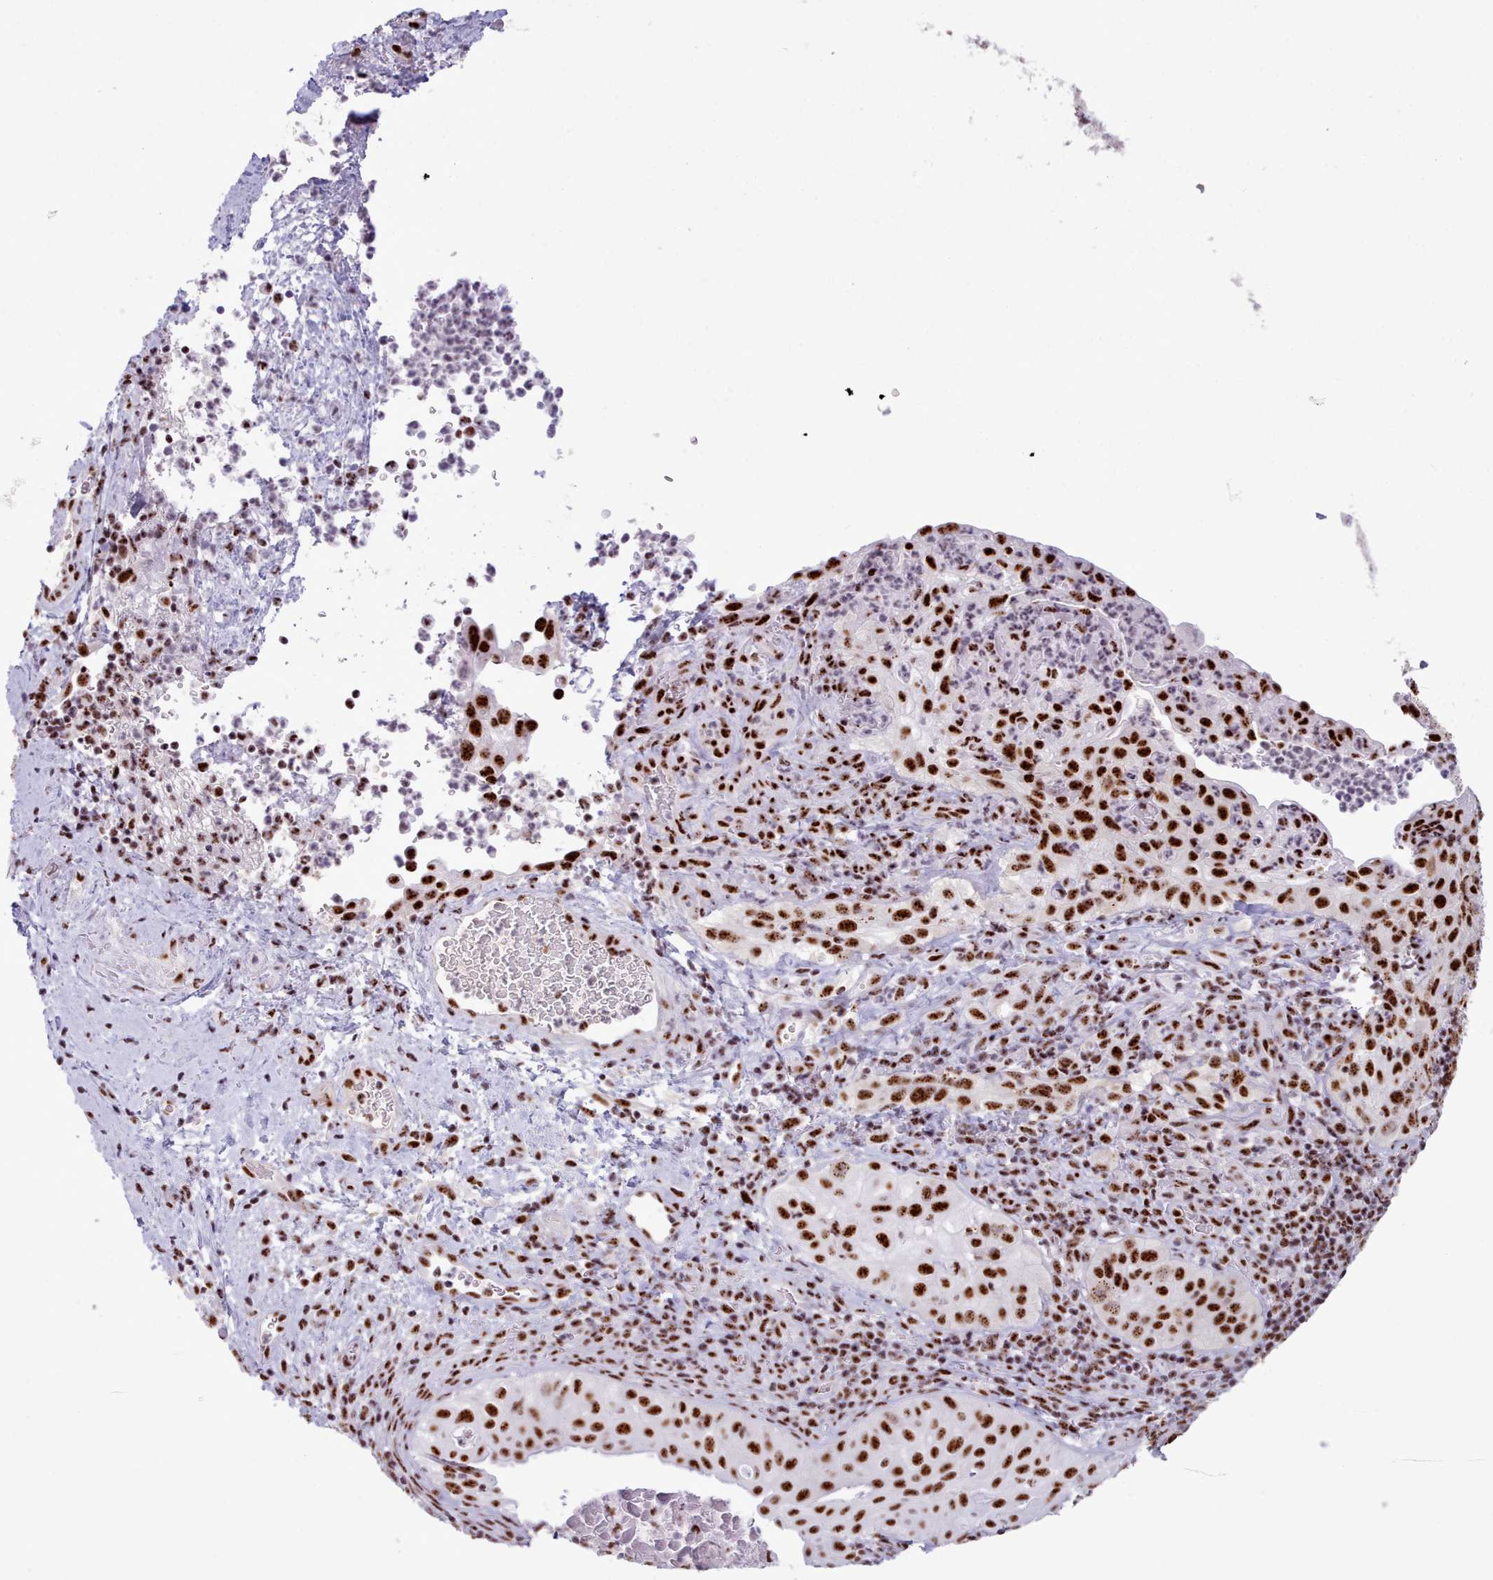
{"staining": {"intensity": "strong", "quantity": ">75%", "location": "nuclear"}, "tissue": "cervical cancer", "cell_type": "Tumor cells", "image_type": "cancer", "snomed": [{"axis": "morphology", "description": "Squamous cell carcinoma, NOS"}, {"axis": "topography", "description": "Cervix"}], "caption": "Strong nuclear positivity is appreciated in about >75% of tumor cells in cervical squamous cell carcinoma. (brown staining indicates protein expression, while blue staining denotes nuclei).", "gene": "TMEM35B", "patient": {"sex": "female", "age": 52}}